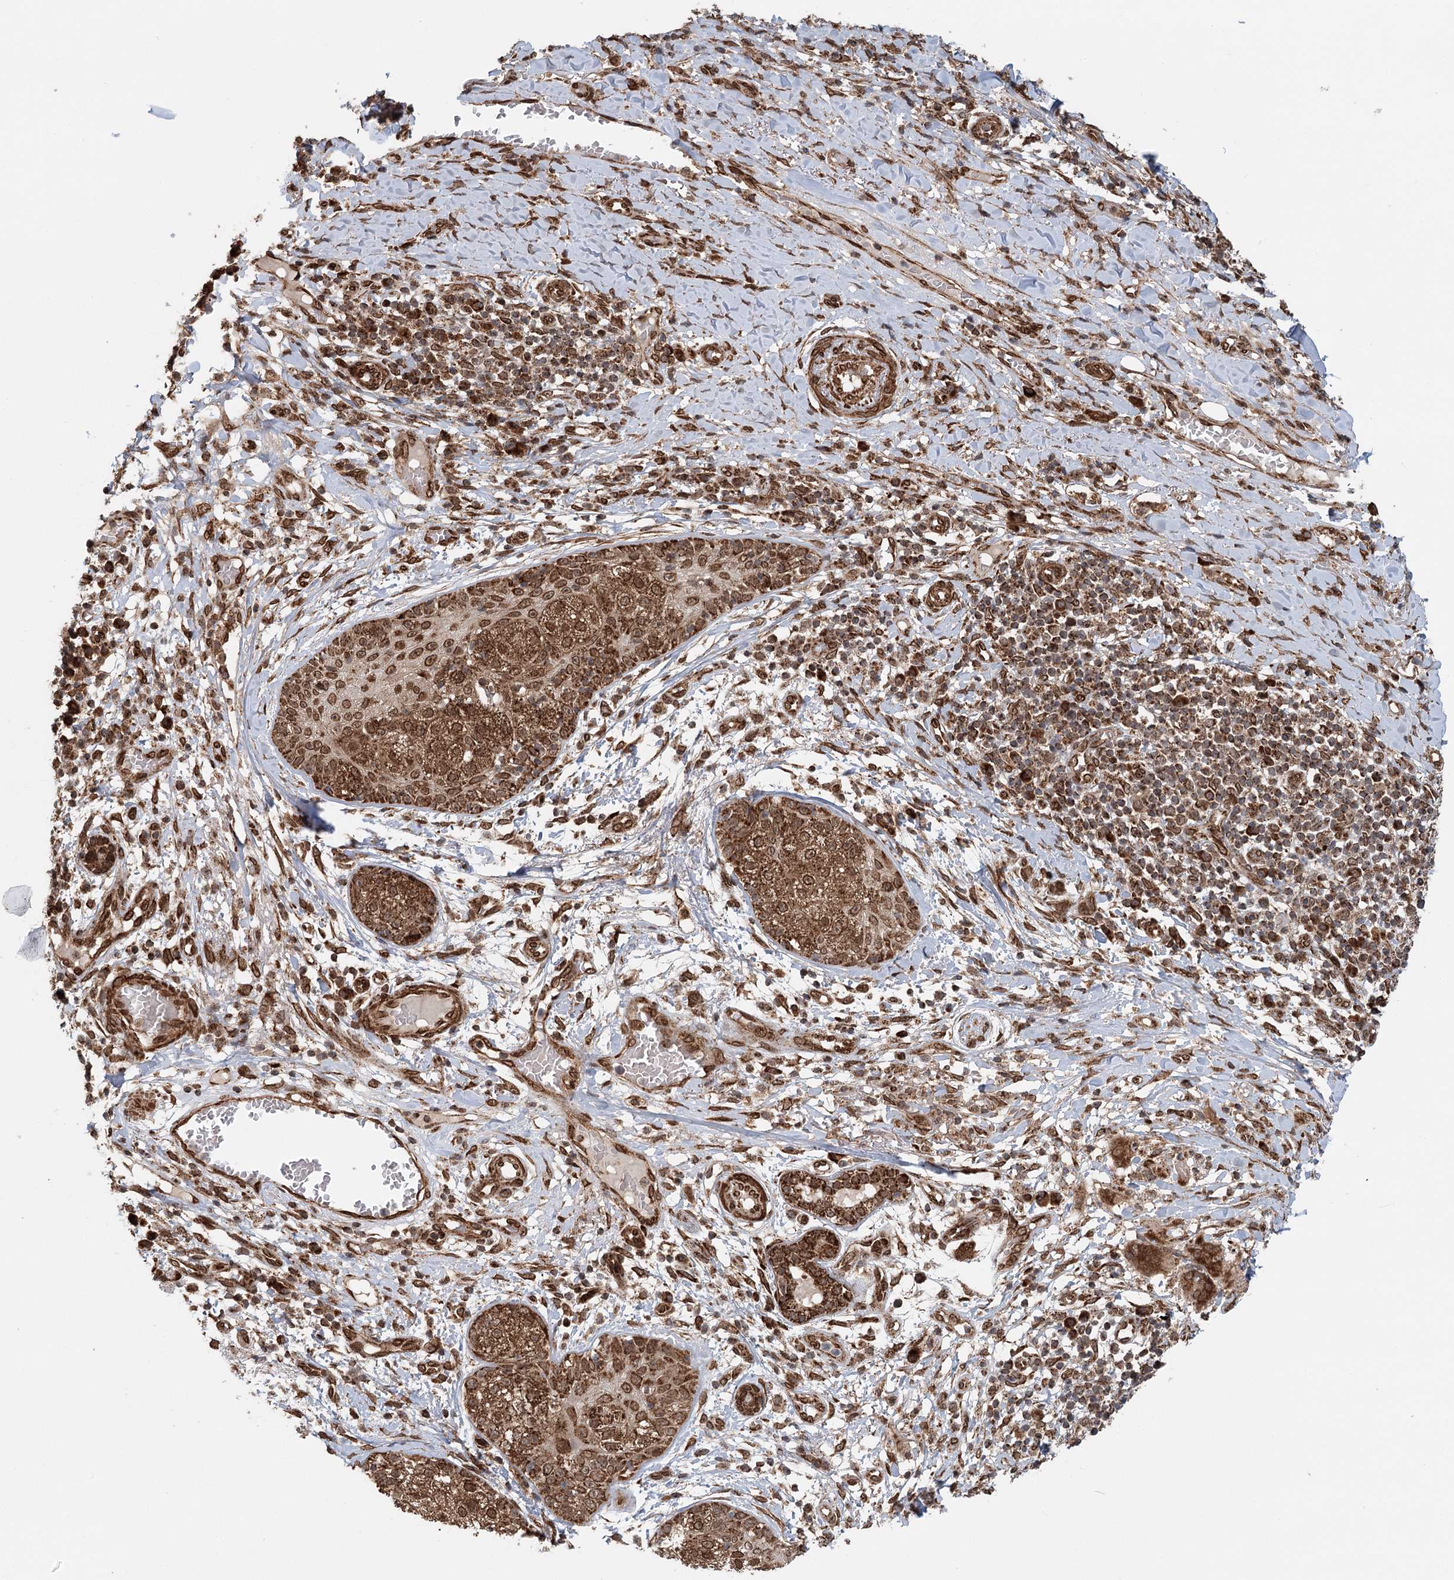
{"staining": {"intensity": "strong", "quantity": ">75%", "location": "cytoplasmic/membranous,nuclear"}, "tissue": "skin cancer", "cell_type": "Tumor cells", "image_type": "cancer", "snomed": [{"axis": "morphology", "description": "Squamous cell carcinoma, NOS"}, {"axis": "topography", "description": "Skin"}], "caption": "Squamous cell carcinoma (skin) stained for a protein (brown) shows strong cytoplasmic/membranous and nuclear positive expression in approximately >75% of tumor cells.", "gene": "BCKDHA", "patient": {"sex": "female", "age": 88}}